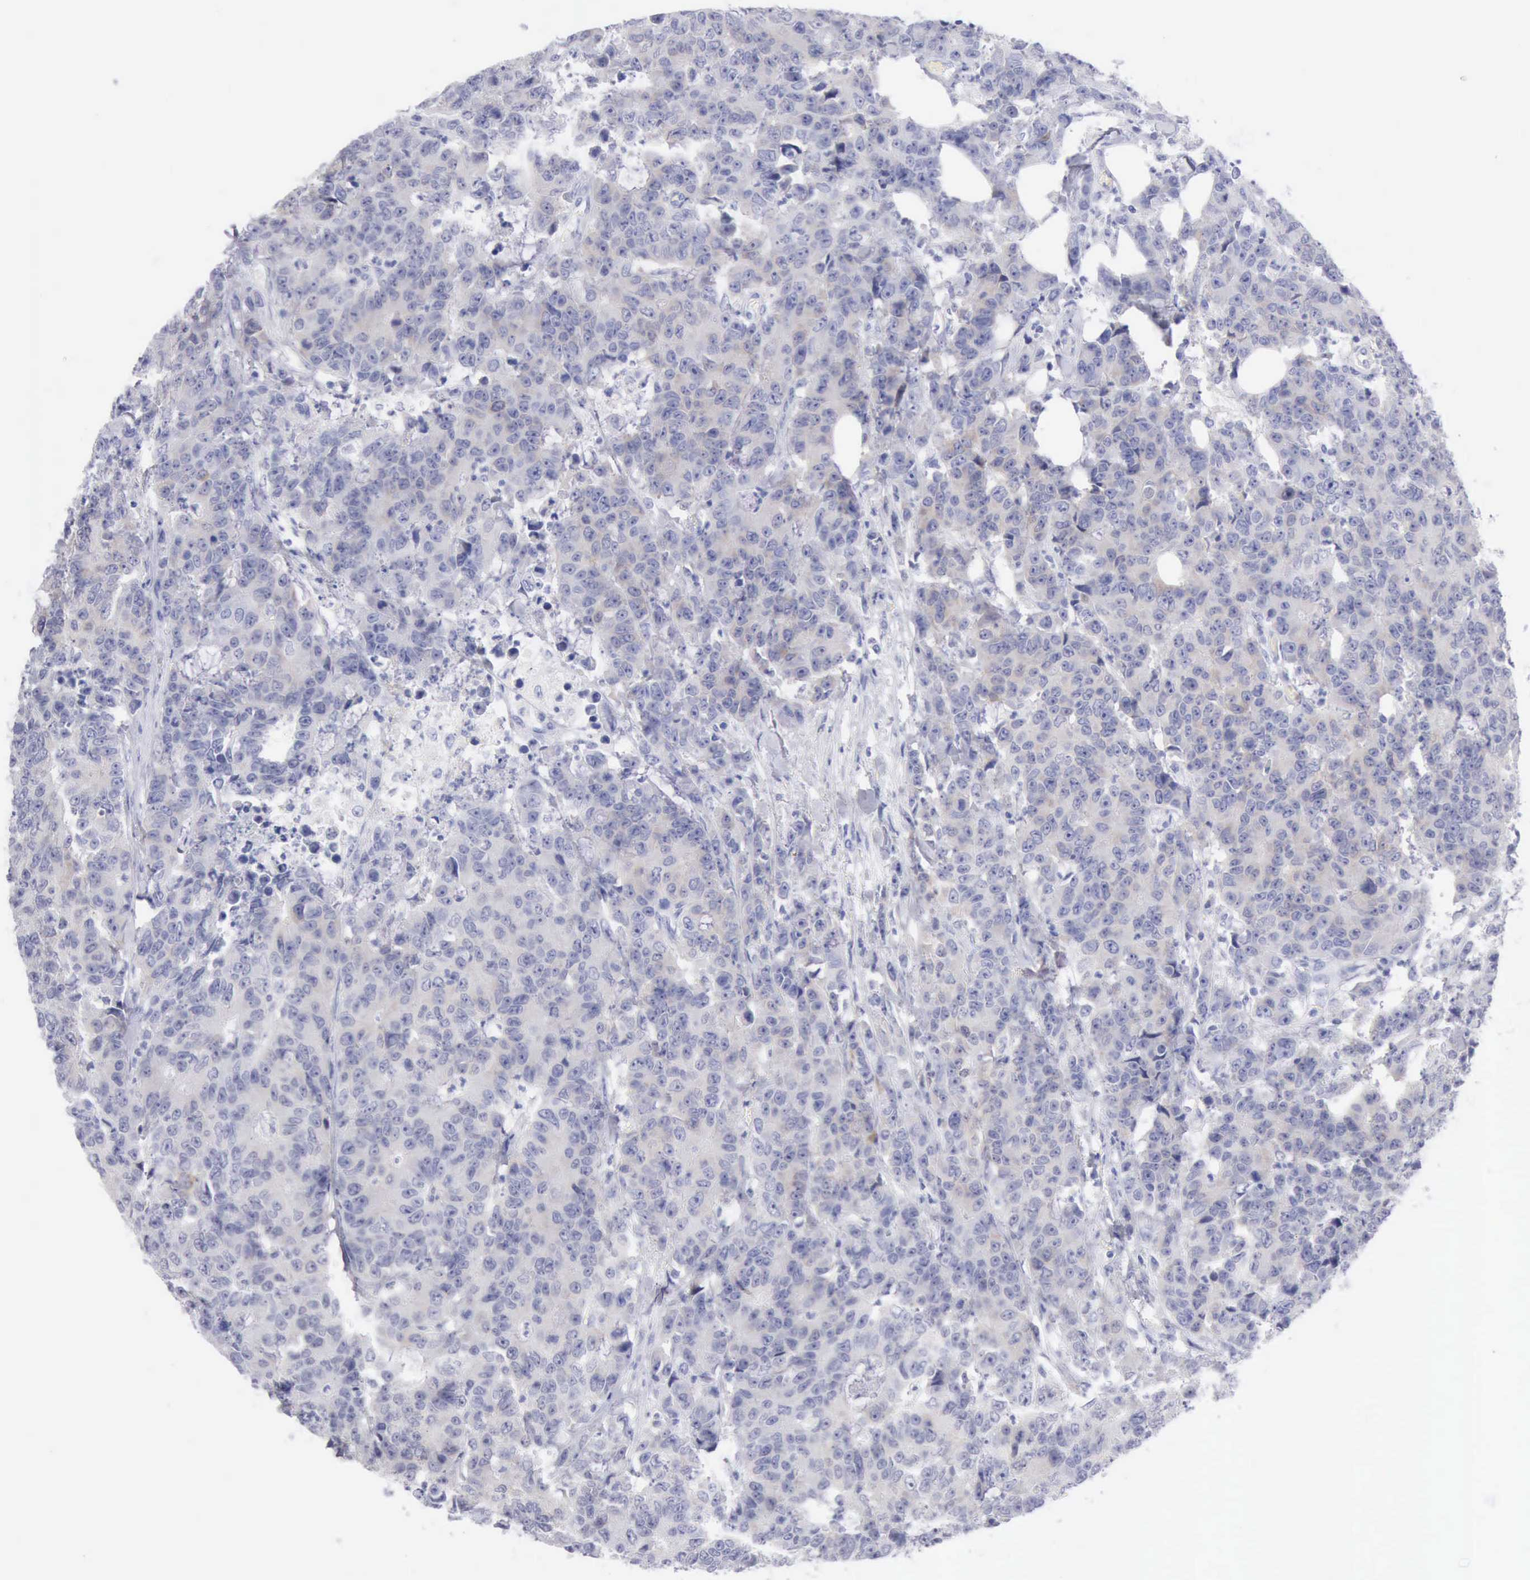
{"staining": {"intensity": "weak", "quantity": "<25%", "location": "cytoplasmic/membranous"}, "tissue": "colorectal cancer", "cell_type": "Tumor cells", "image_type": "cancer", "snomed": [{"axis": "morphology", "description": "Adenocarcinoma, NOS"}, {"axis": "topography", "description": "Colon"}], "caption": "DAB (3,3'-diaminobenzidine) immunohistochemical staining of human colorectal cancer (adenocarcinoma) shows no significant positivity in tumor cells.", "gene": "ANGEL1", "patient": {"sex": "female", "age": 86}}